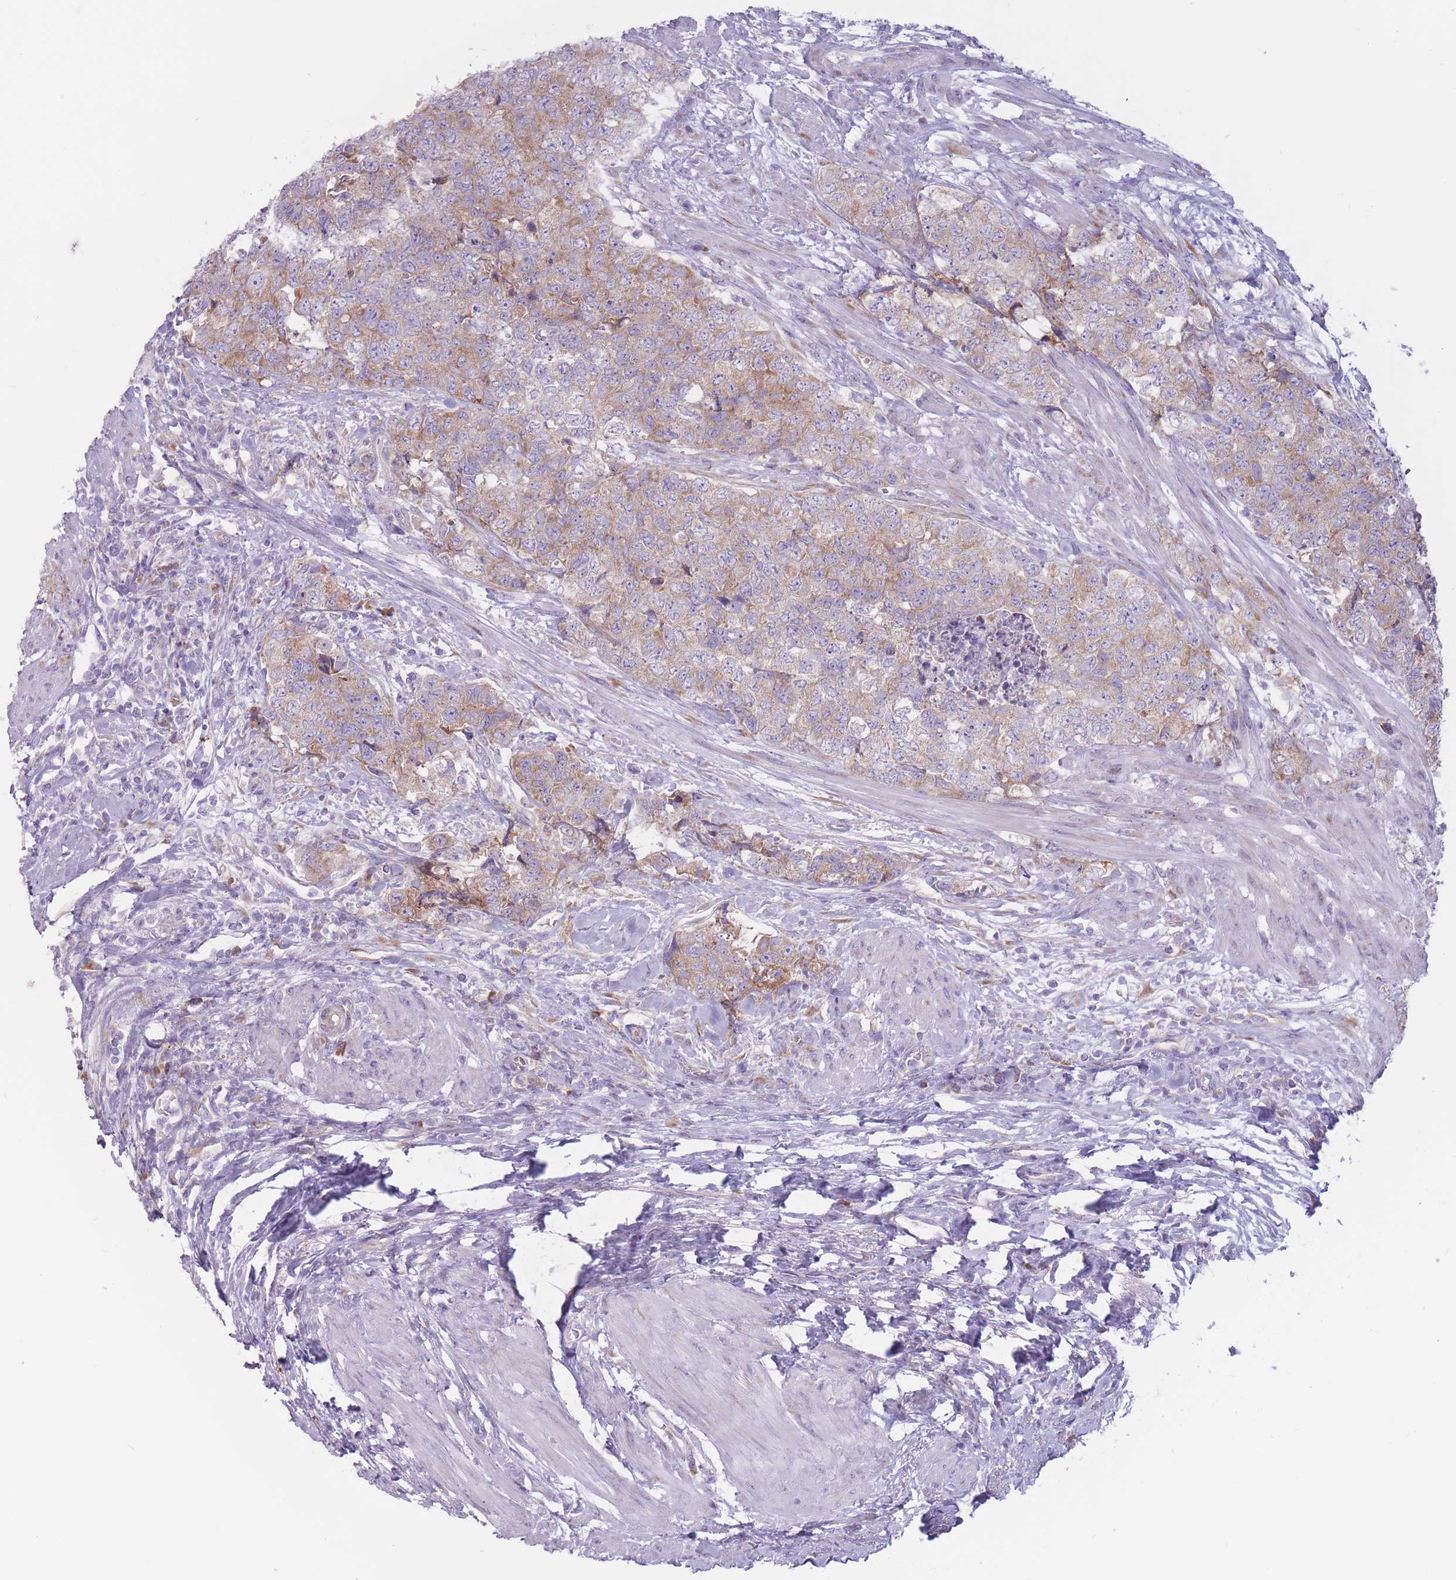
{"staining": {"intensity": "weak", "quantity": "25%-75%", "location": "cytoplasmic/membranous"}, "tissue": "urothelial cancer", "cell_type": "Tumor cells", "image_type": "cancer", "snomed": [{"axis": "morphology", "description": "Urothelial carcinoma, High grade"}, {"axis": "topography", "description": "Urinary bladder"}], "caption": "DAB immunohistochemical staining of human urothelial cancer shows weak cytoplasmic/membranous protein positivity in about 25%-75% of tumor cells. Ihc stains the protein of interest in brown and the nuclei are stained blue.", "gene": "RPL18", "patient": {"sex": "female", "age": 78}}